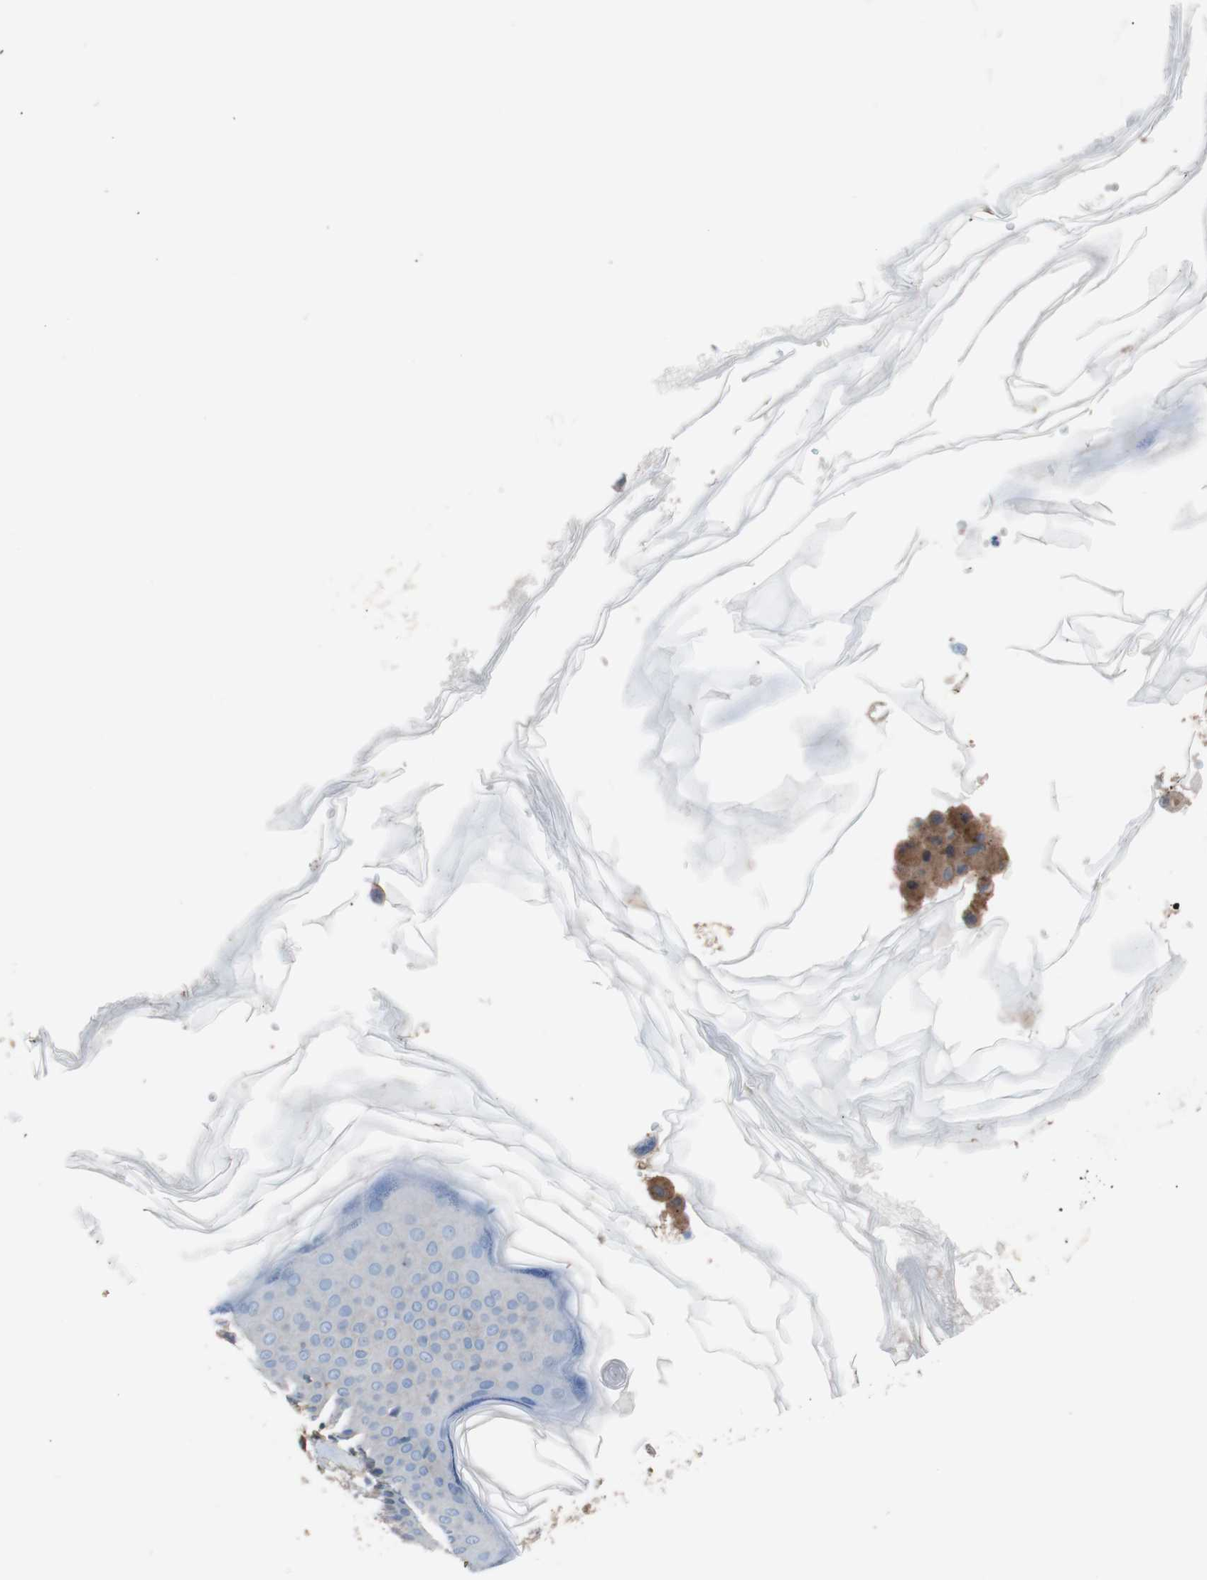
{"staining": {"intensity": "moderate", "quantity": ">75%", "location": "cytoplasmic/membranous"}, "tissue": "skin", "cell_type": "Fibroblasts", "image_type": "normal", "snomed": [{"axis": "morphology", "description": "Normal tissue, NOS"}, {"axis": "topography", "description": "Skin"}], "caption": "Skin was stained to show a protein in brown. There is medium levels of moderate cytoplasmic/membranous positivity in approximately >75% of fibroblasts. (DAB (3,3'-diaminobenzidine) IHC, brown staining for protein, blue staining for nuclei).", "gene": "CD81", "patient": {"sex": "male", "age": 67}}